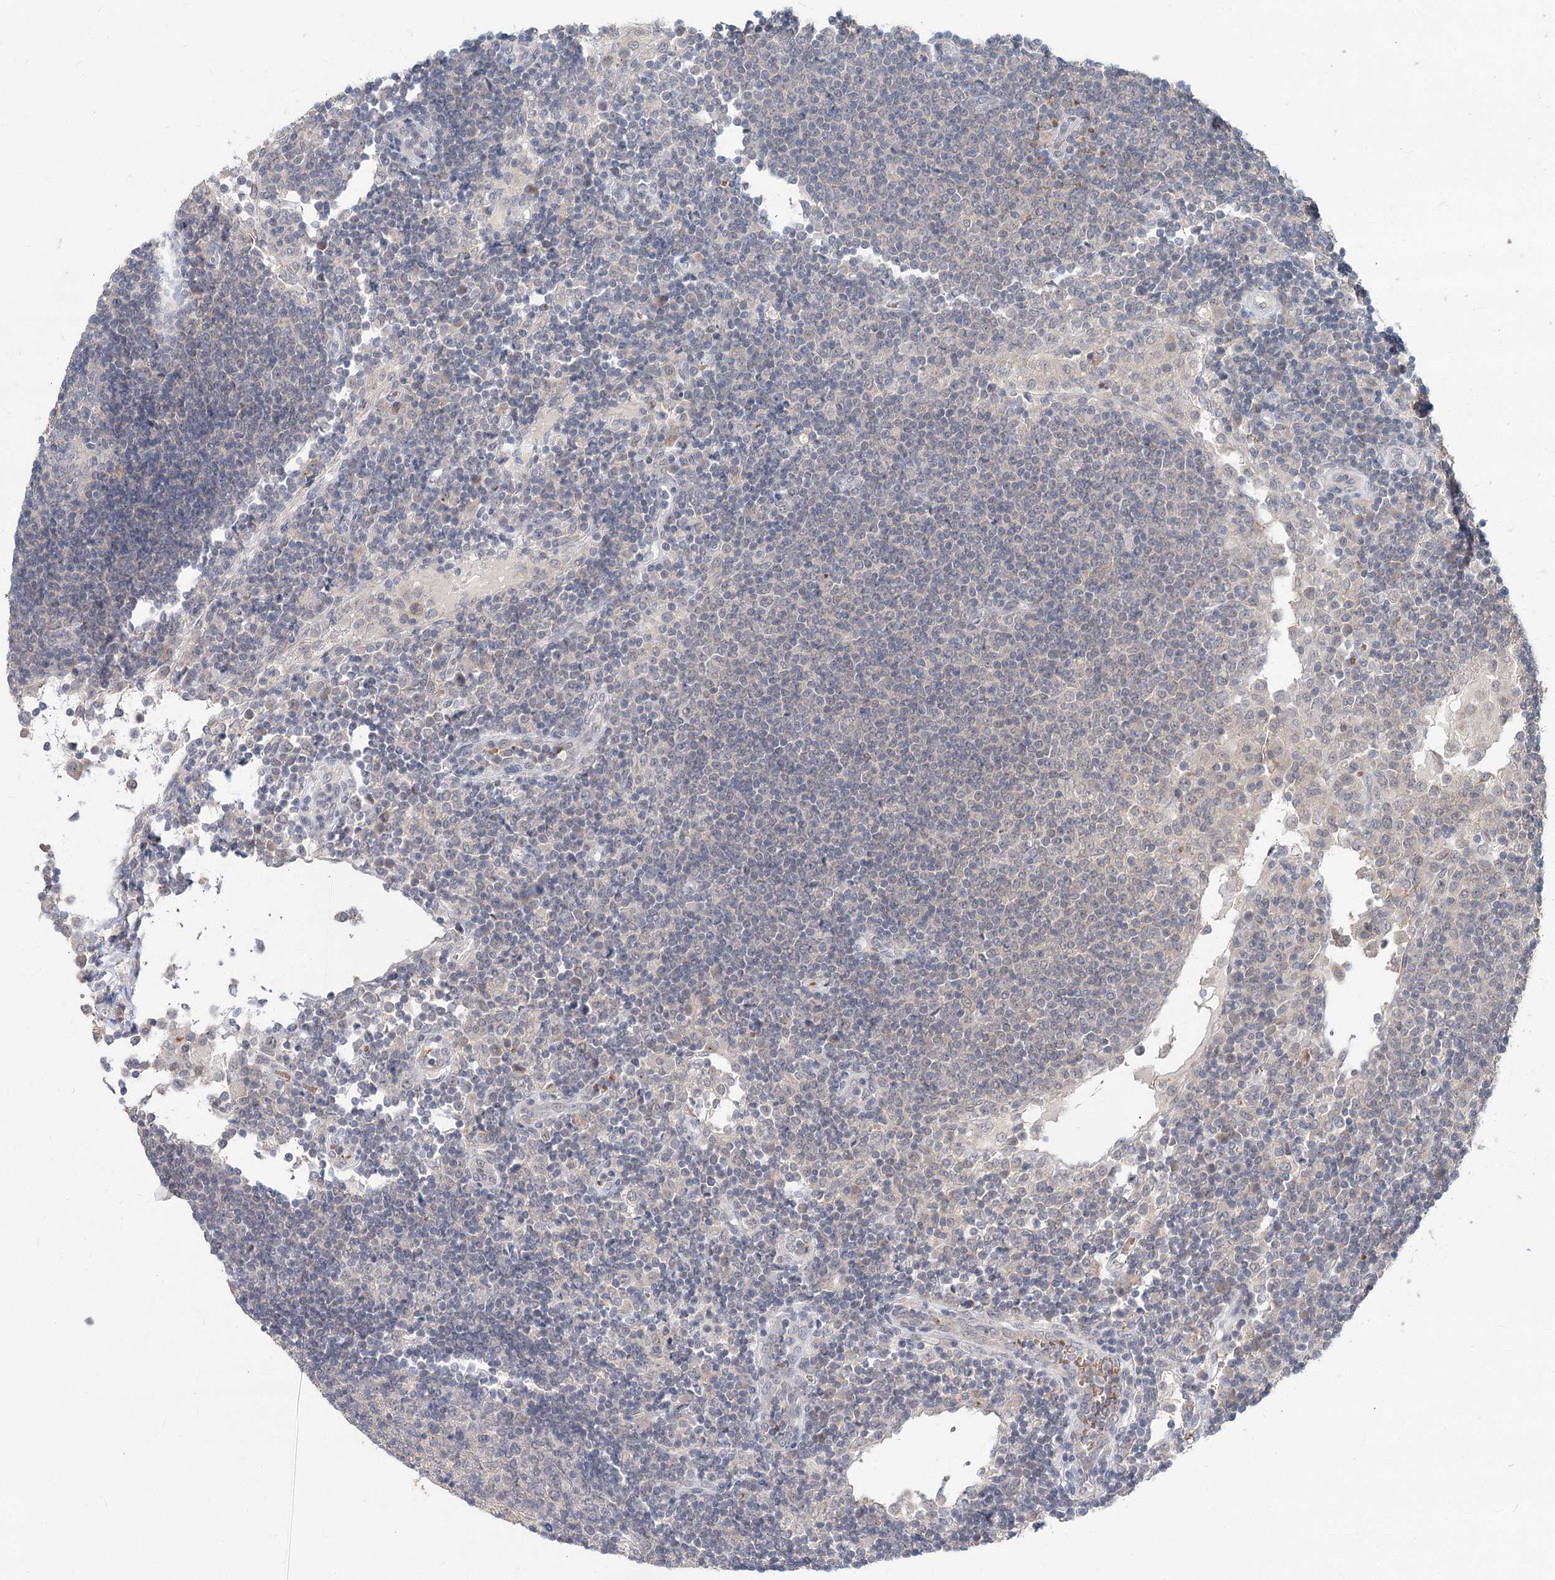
{"staining": {"intensity": "negative", "quantity": "none", "location": "none"}, "tissue": "lymph node", "cell_type": "Germinal center cells", "image_type": "normal", "snomed": [{"axis": "morphology", "description": "Normal tissue, NOS"}, {"axis": "topography", "description": "Lymph node"}], "caption": "Lymph node stained for a protein using IHC demonstrates no staining germinal center cells.", "gene": "FBXO7", "patient": {"sex": "female", "age": 53}}